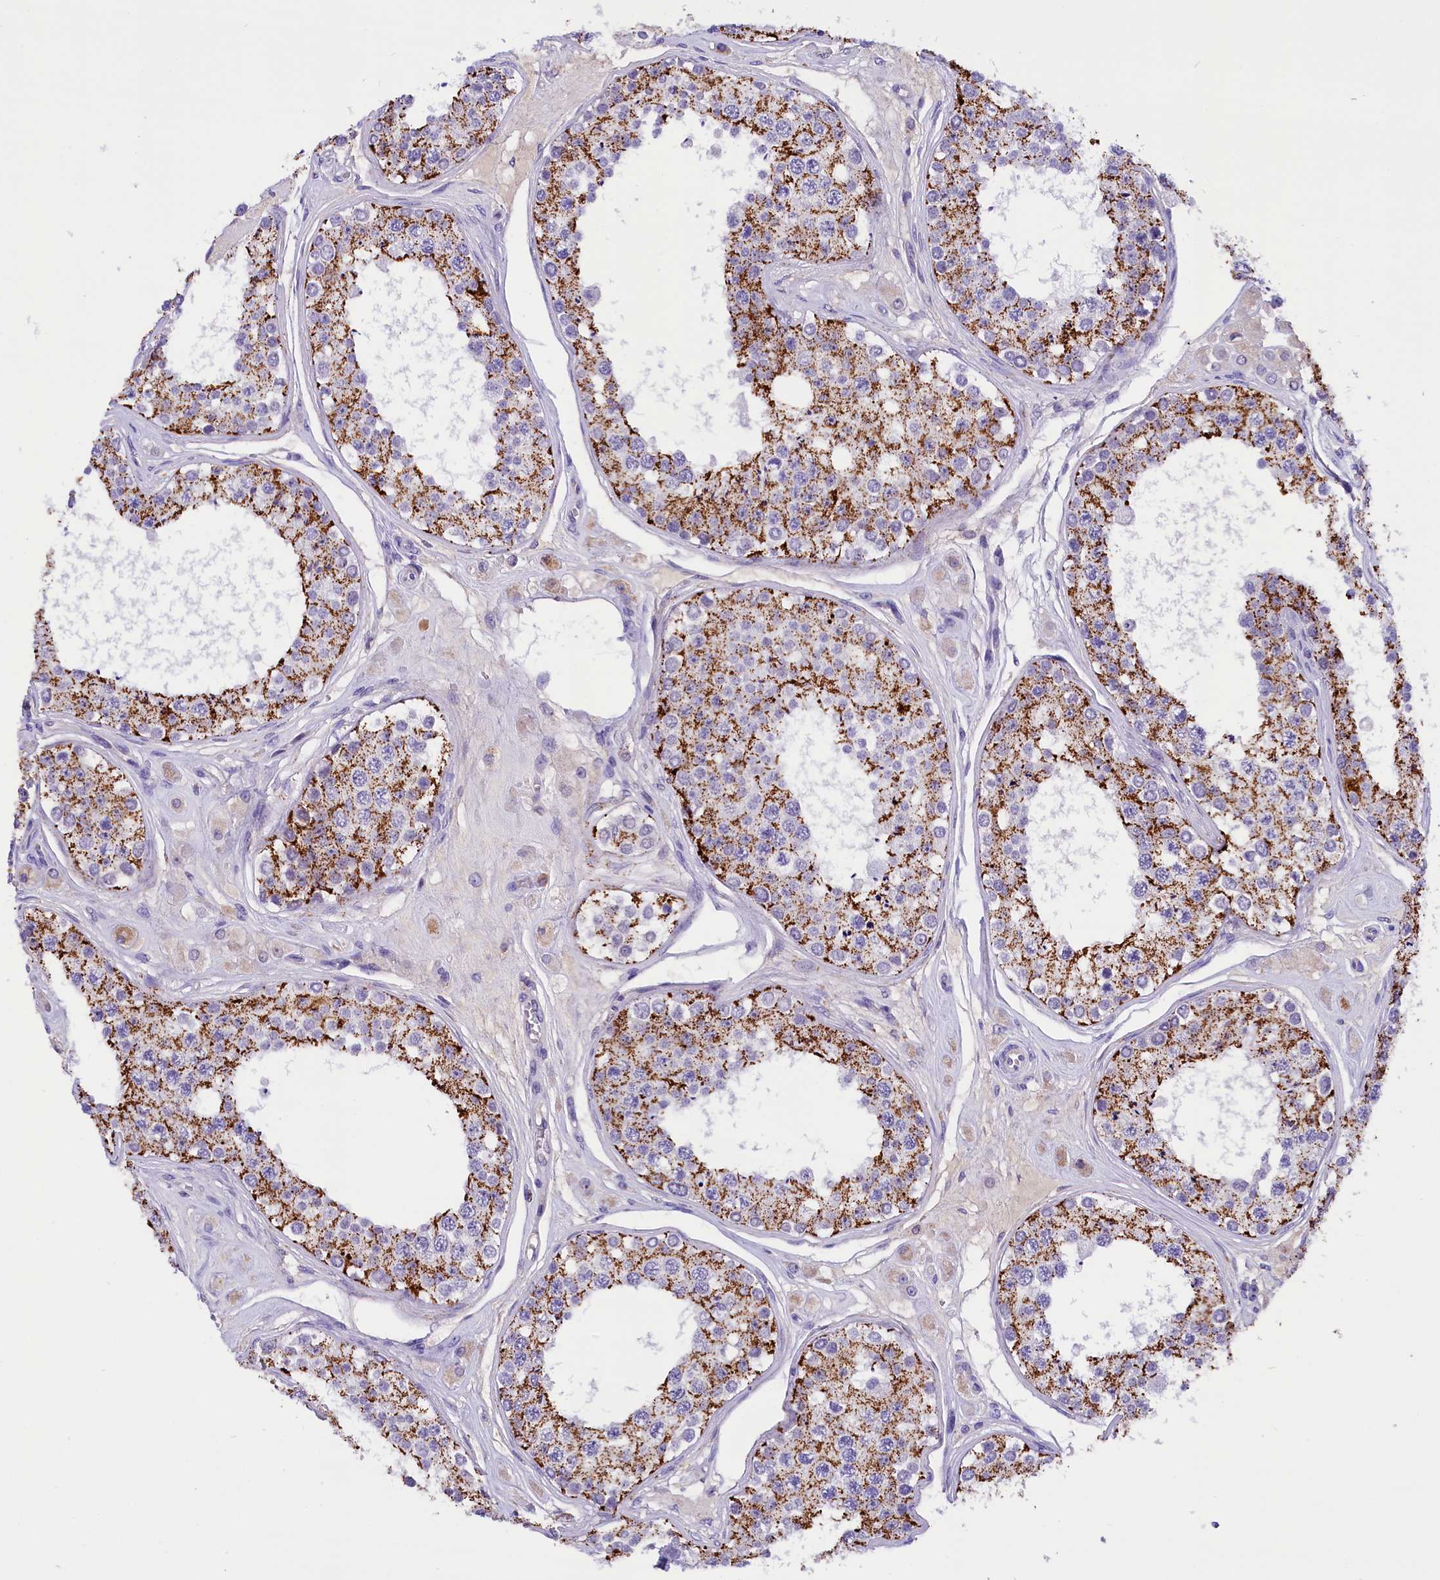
{"staining": {"intensity": "moderate", "quantity": "<25%", "location": "cytoplasmic/membranous"}, "tissue": "testis", "cell_type": "Cells in seminiferous ducts", "image_type": "normal", "snomed": [{"axis": "morphology", "description": "Normal tissue, NOS"}, {"axis": "topography", "description": "Testis"}], "caption": "Moderate cytoplasmic/membranous protein positivity is appreciated in about <25% of cells in seminiferous ducts in testis.", "gene": "ABAT", "patient": {"sex": "male", "age": 25}}